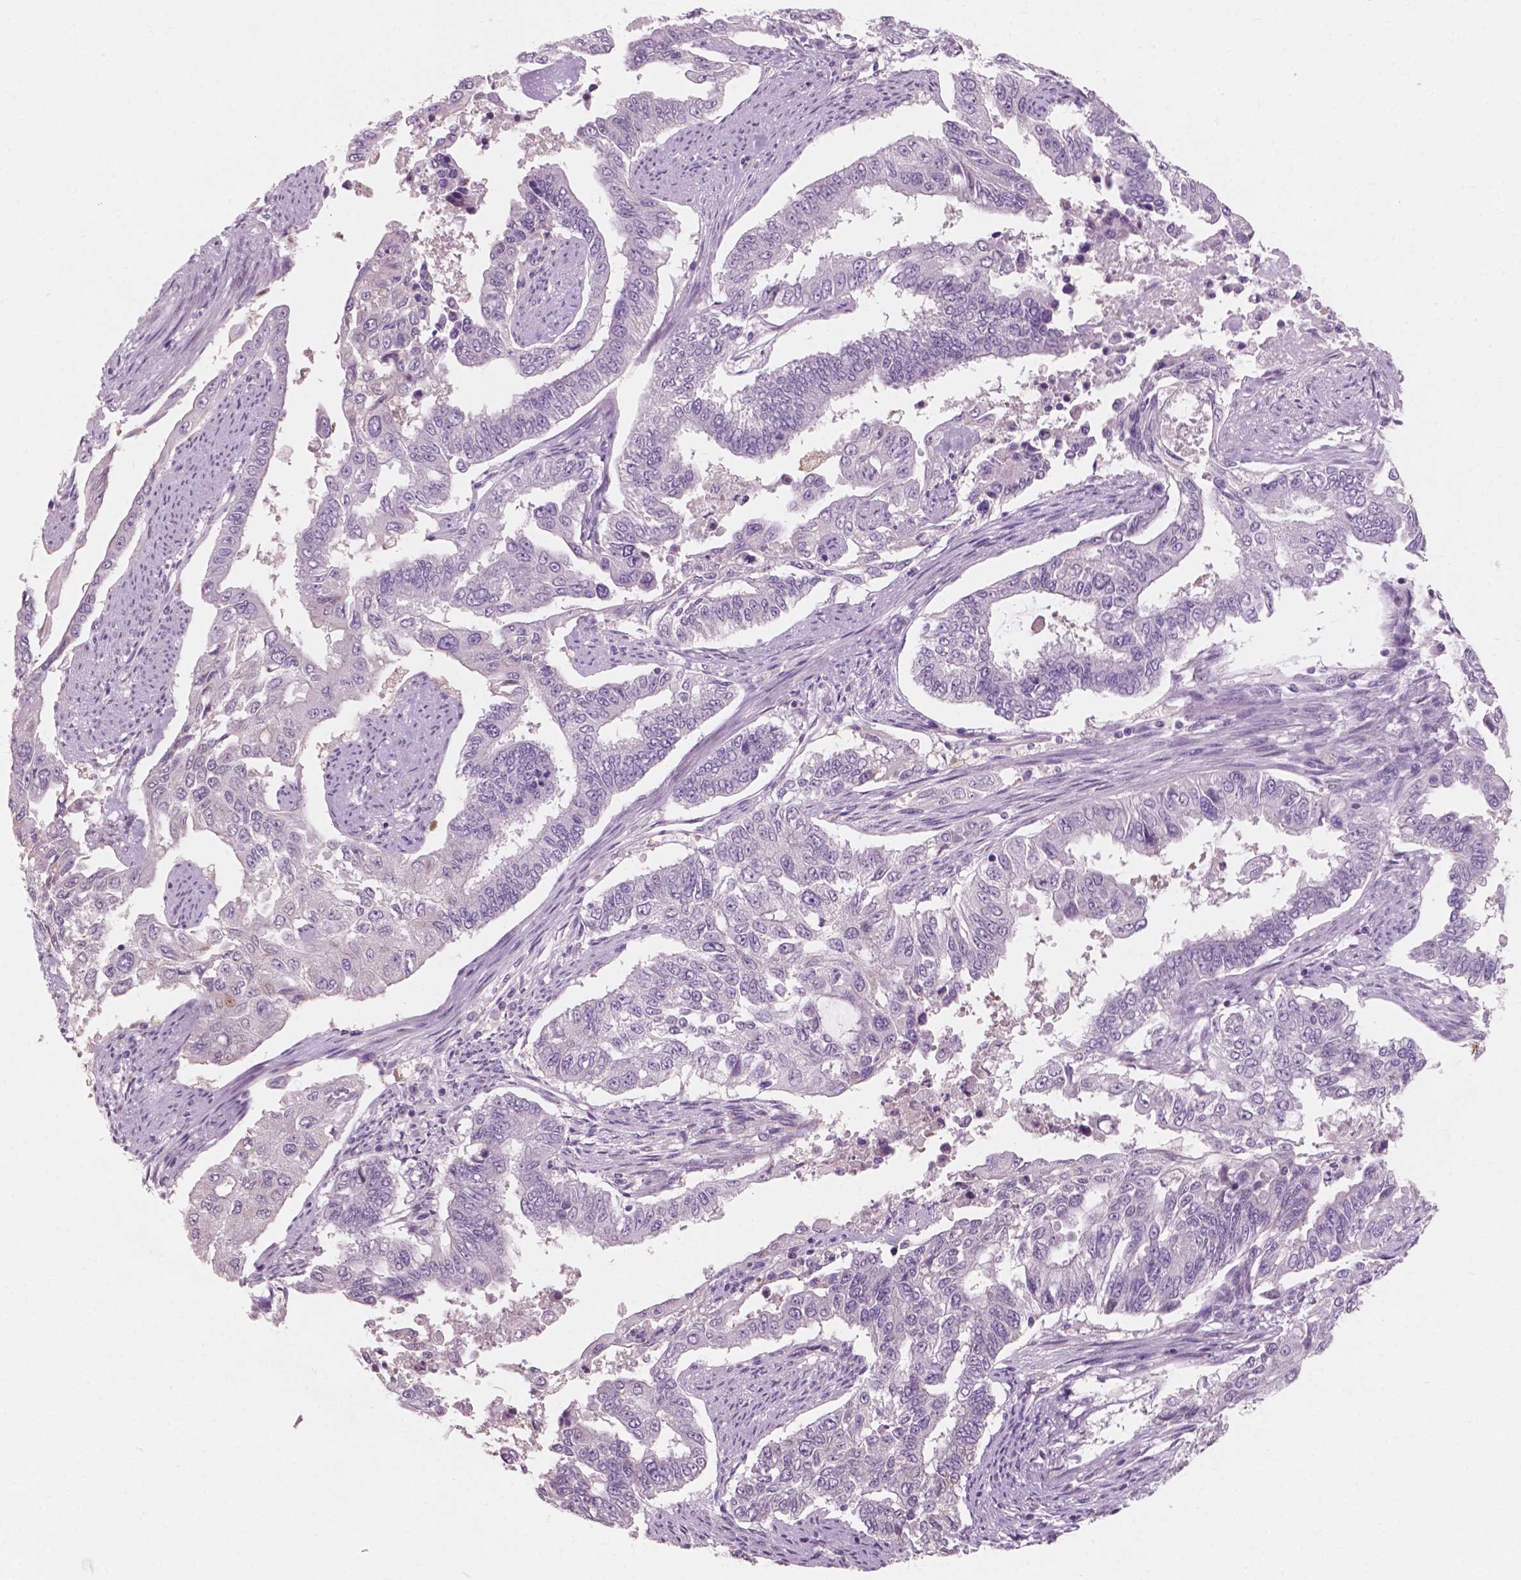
{"staining": {"intensity": "negative", "quantity": "none", "location": "none"}, "tissue": "endometrial cancer", "cell_type": "Tumor cells", "image_type": "cancer", "snomed": [{"axis": "morphology", "description": "Adenocarcinoma, NOS"}, {"axis": "topography", "description": "Uterus"}], "caption": "Endometrial cancer was stained to show a protein in brown. There is no significant expression in tumor cells.", "gene": "AWAT1", "patient": {"sex": "female", "age": 59}}